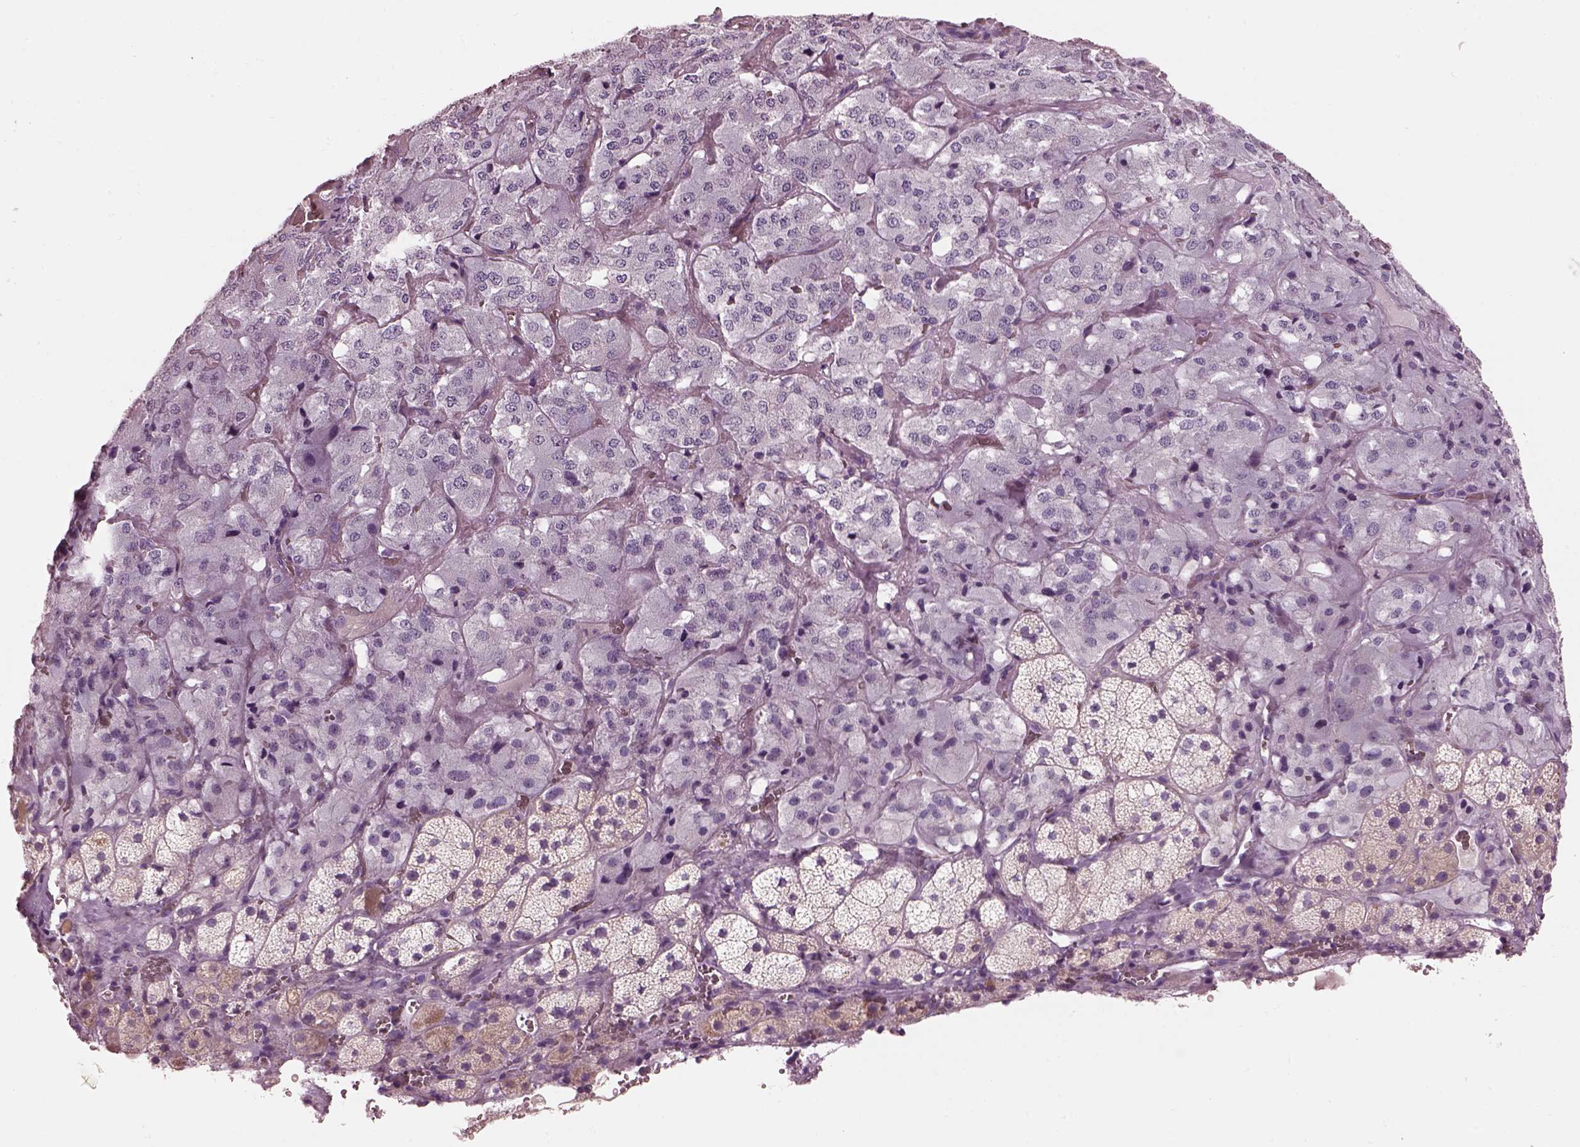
{"staining": {"intensity": "negative", "quantity": "none", "location": "none"}, "tissue": "adrenal gland", "cell_type": "Glandular cells", "image_type": "normal", "snomed": [{"axis": "morphology", "description": "Normal tissue, NOS"}, {"axis": "topography", "description": "Adrenal gland"}], "caption": "Adrenal gland was stained to show a protein in brown. There is no significant positivity in glandular cells. The staining is performed using DAB brown chromogen with nuclei counter-stained in using hematoxylin.", "gene": "ELSPBP1", "patient": {"sex": "male", "age": 57}}